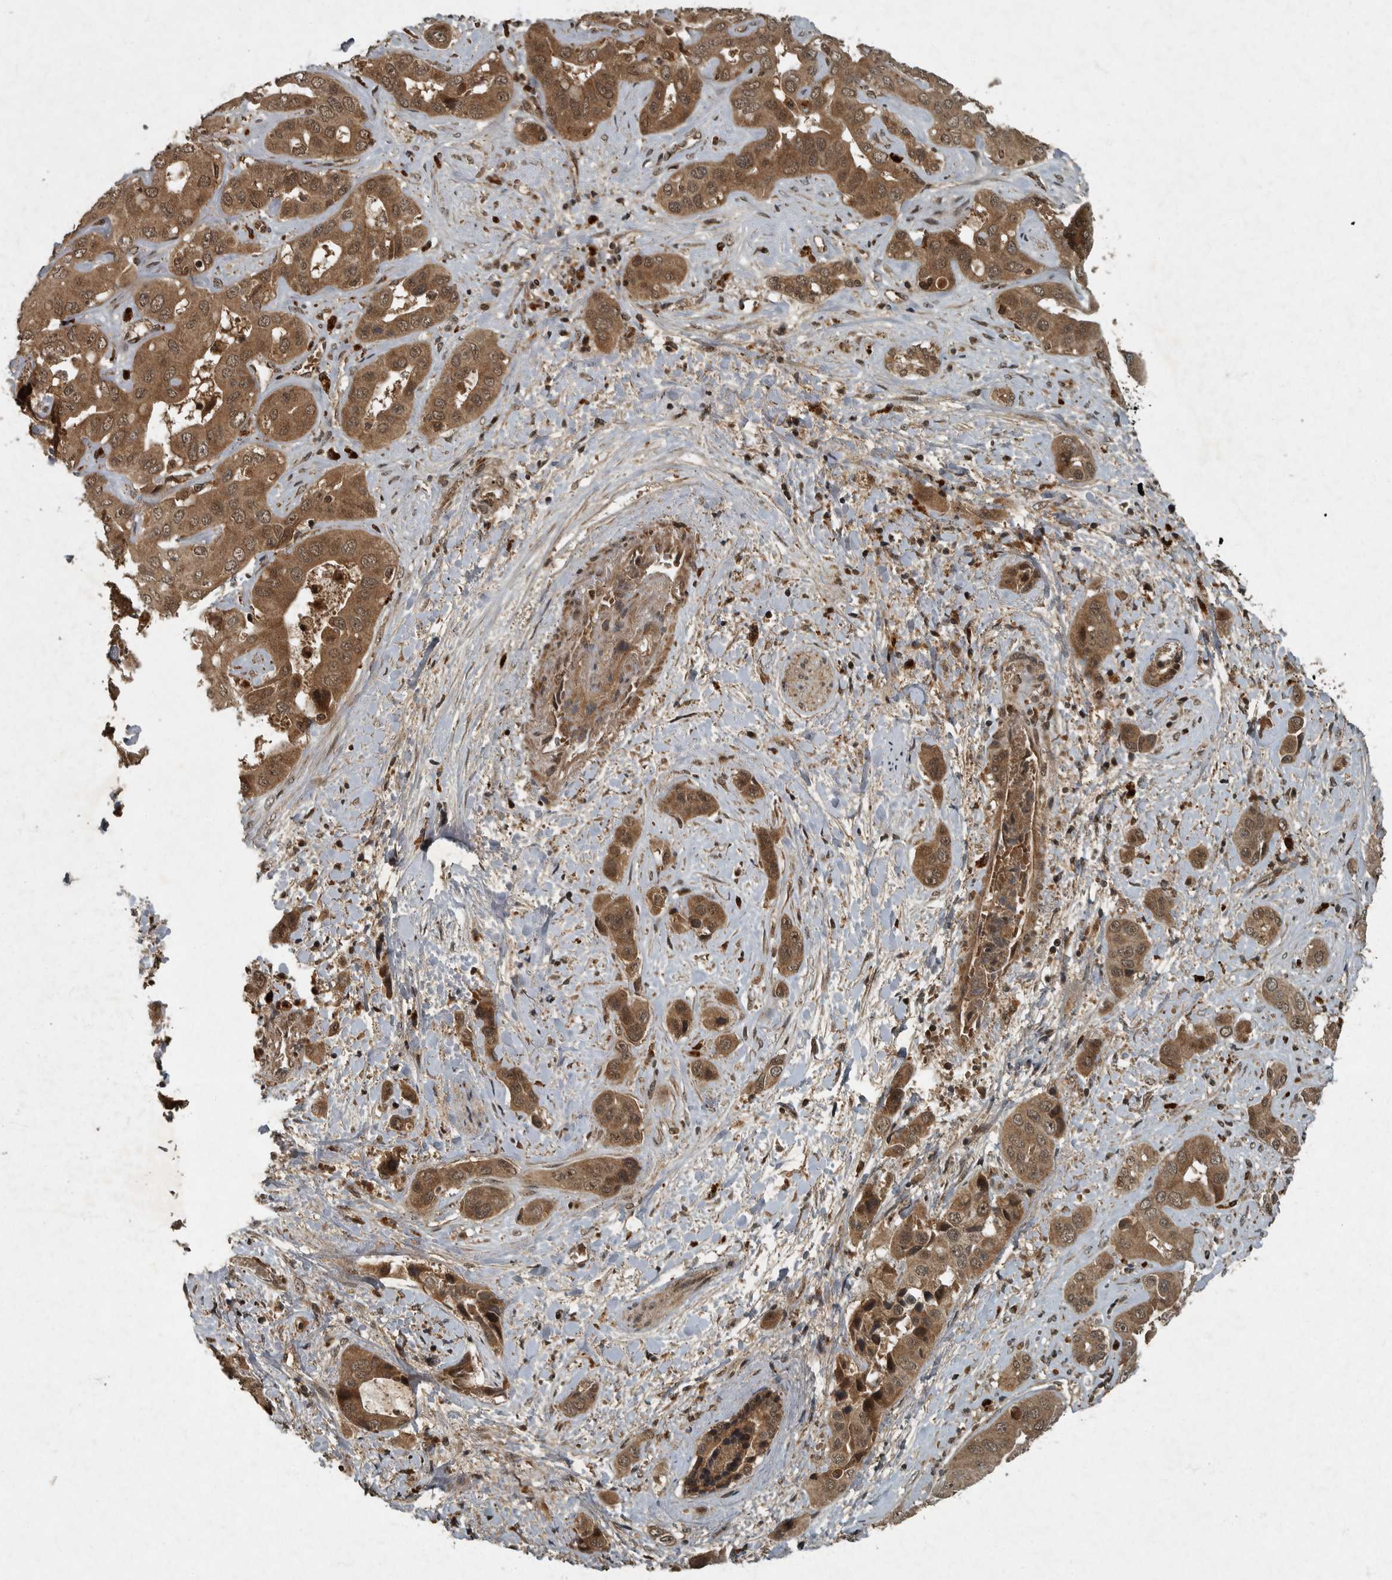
{"staining": {"intensity": "moderate", "quantity": ">75%", "location": "cytoplasmic/membranous,nuclear"}, "tissue": "liver cancer", "cell_type": "Tumor cells", "image_type": "cancer", "snomed": [{"axis": "morphology", "description": "Cholangiocarcinoma"}, {"axis": "topography", "description": "Liver"}], "caption": "This is an image of immunohistochemistry (IHC) staining of cholangiocarcinoma (liver), which shows moderate positivity in the cytoplasmic/membranous and nuclear of tumor cells.", "gene": "FOXO1", "patient": {"sex": "female", "age": 52}}